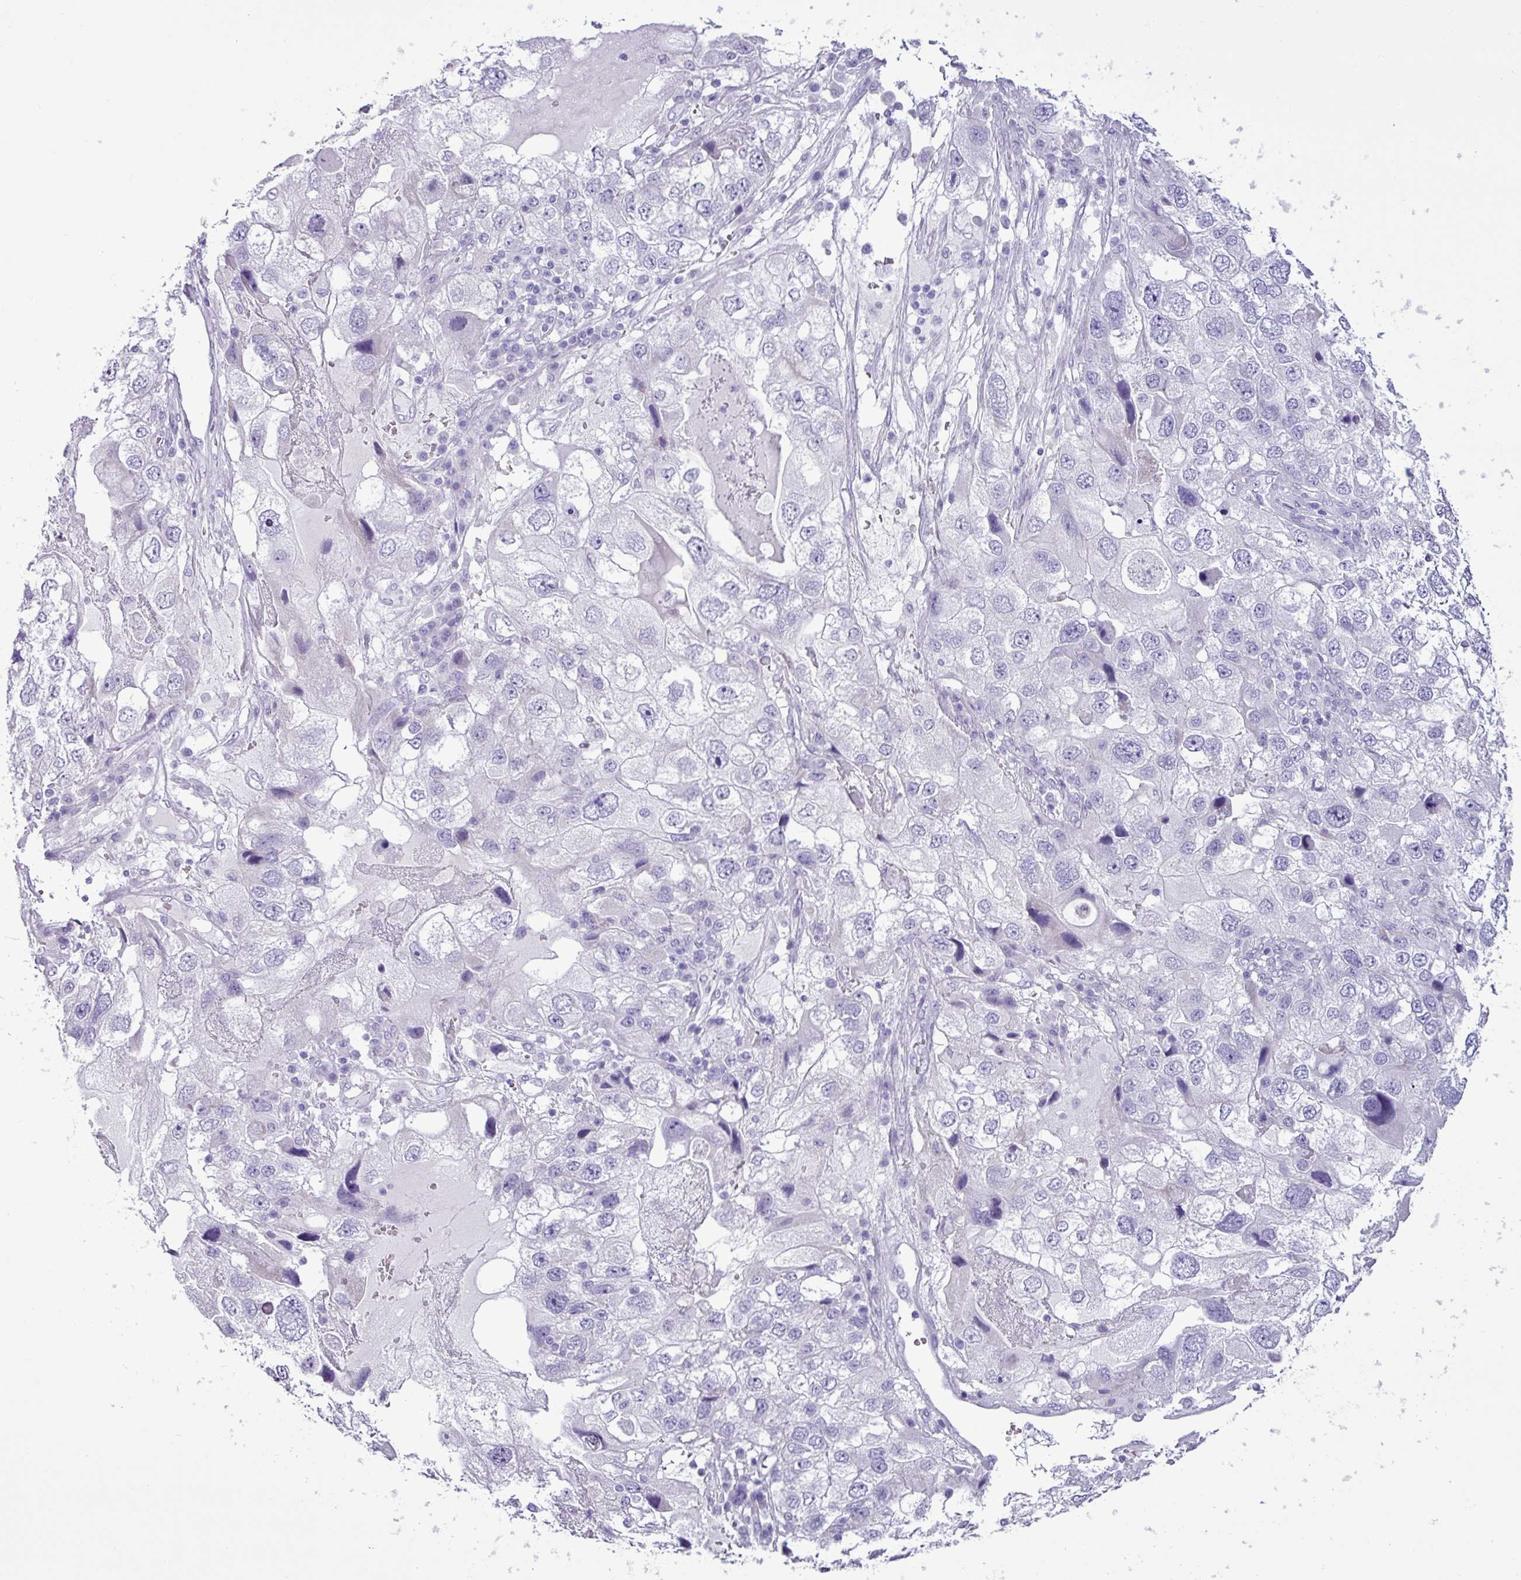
{"staining": {"intensity": "negative", "quantity": "none", "location": "none"}, "tissue": "endometrial cancer", "cell_type": "Tumor cells", "image_type": "cancer", "snomed": [{"axis": "morphology", "description": "Adenocarcinoma, NOS"}, {"axis": "topography", "description": "Endometrium"}], "caption": "Photomicrograph shows no protein expression in tumor cells of endometrial cancer (adenocarcinoma) tissue. (Stains: DAB (3,3'-diaminobenzidine) immunohistochemistry with hematoxylin counter stain, Microscopy: brightfield microscopy at high magnification).", "gene": "ALDH3A1", "patient": {"sex": "female", "age": 49}}